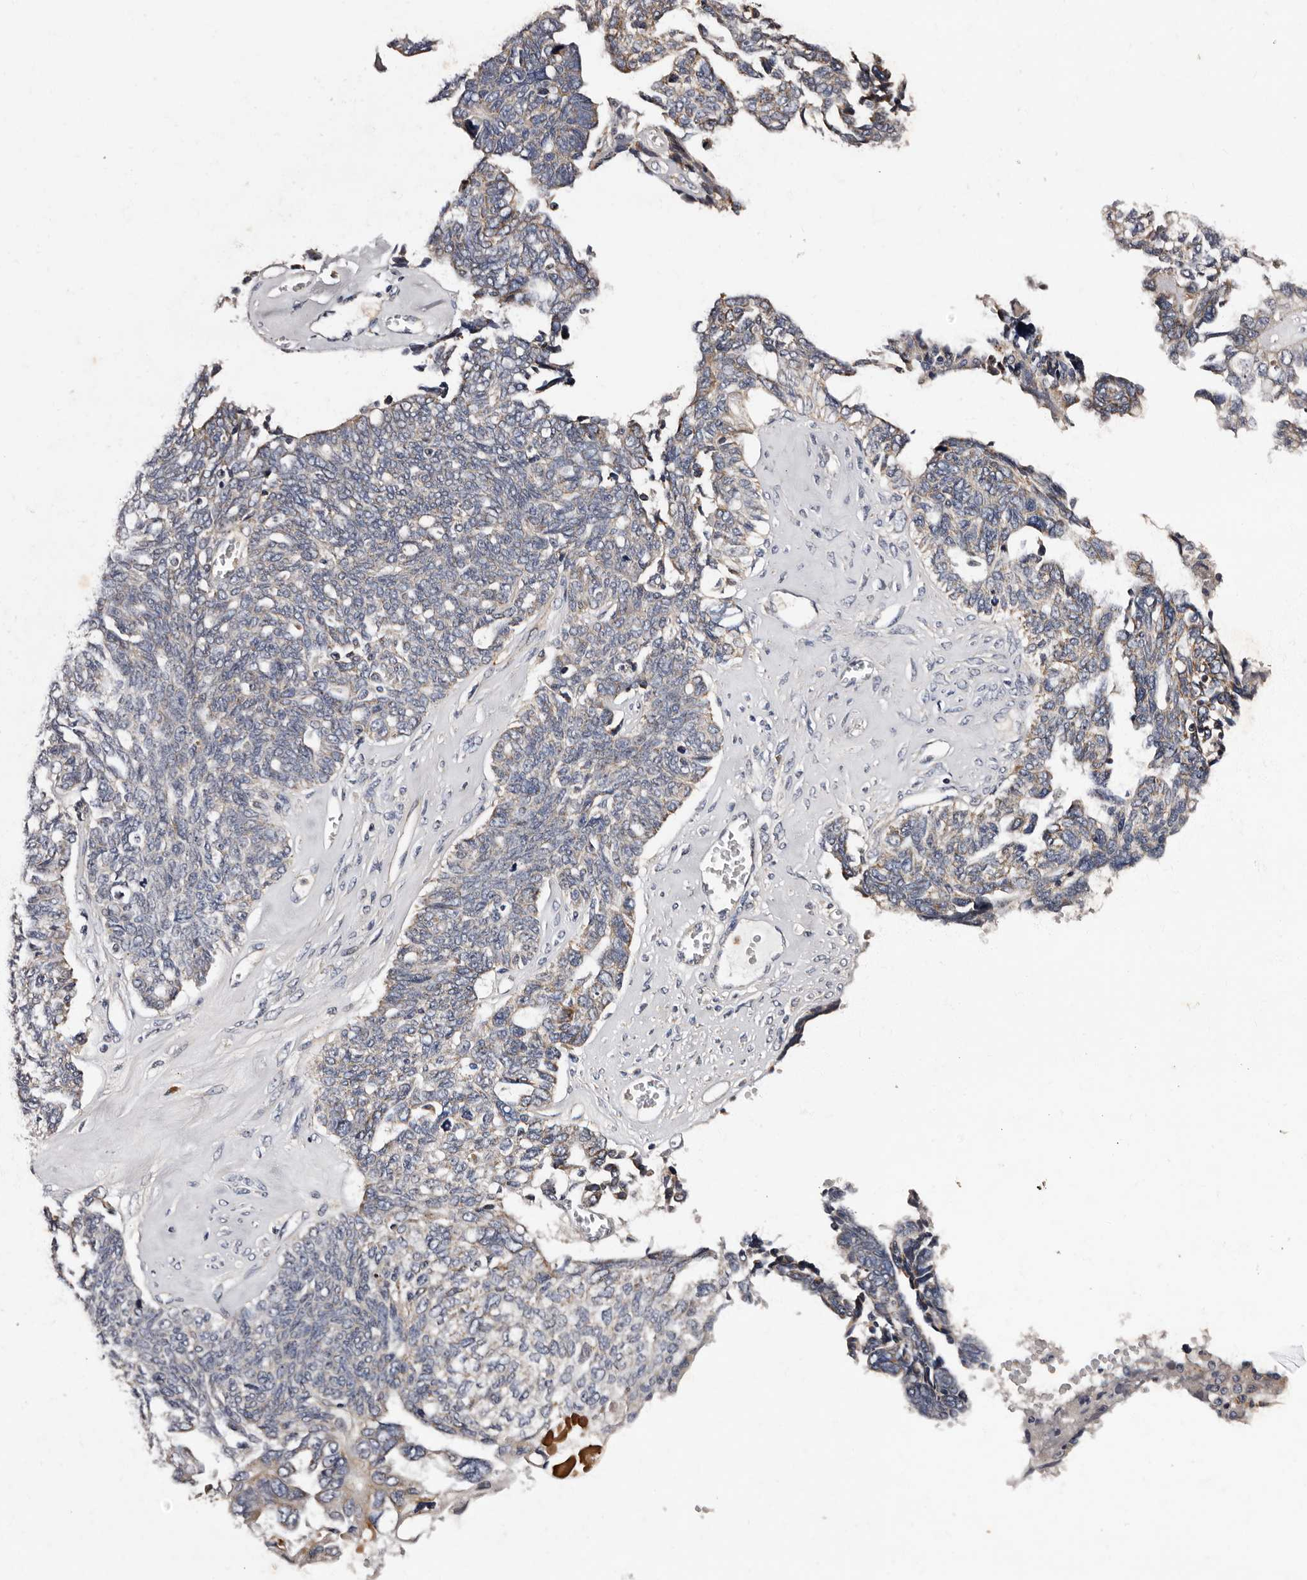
{"staining": {"intensity": "weak", "quantity": "<25%", "location": "cytoplasmic/membranous"}, "tissue": "ovarian cancer", "cell_type": "Tumor cells", "image_type": "cancer", "snomed": [{"axis": "morphology", "description": "Cystadenocarcinoma, serous, NOS"}, {"axis": "topography", "description": "Ovary"}], "caption": "This is a image of immunohistochemistry staining of ovarian cancer (serous cystadenocarcinoma), which shows no staining in tumor cells.", "gene": "ADCK5", "patient": {"sex": "female", "age": 79}}